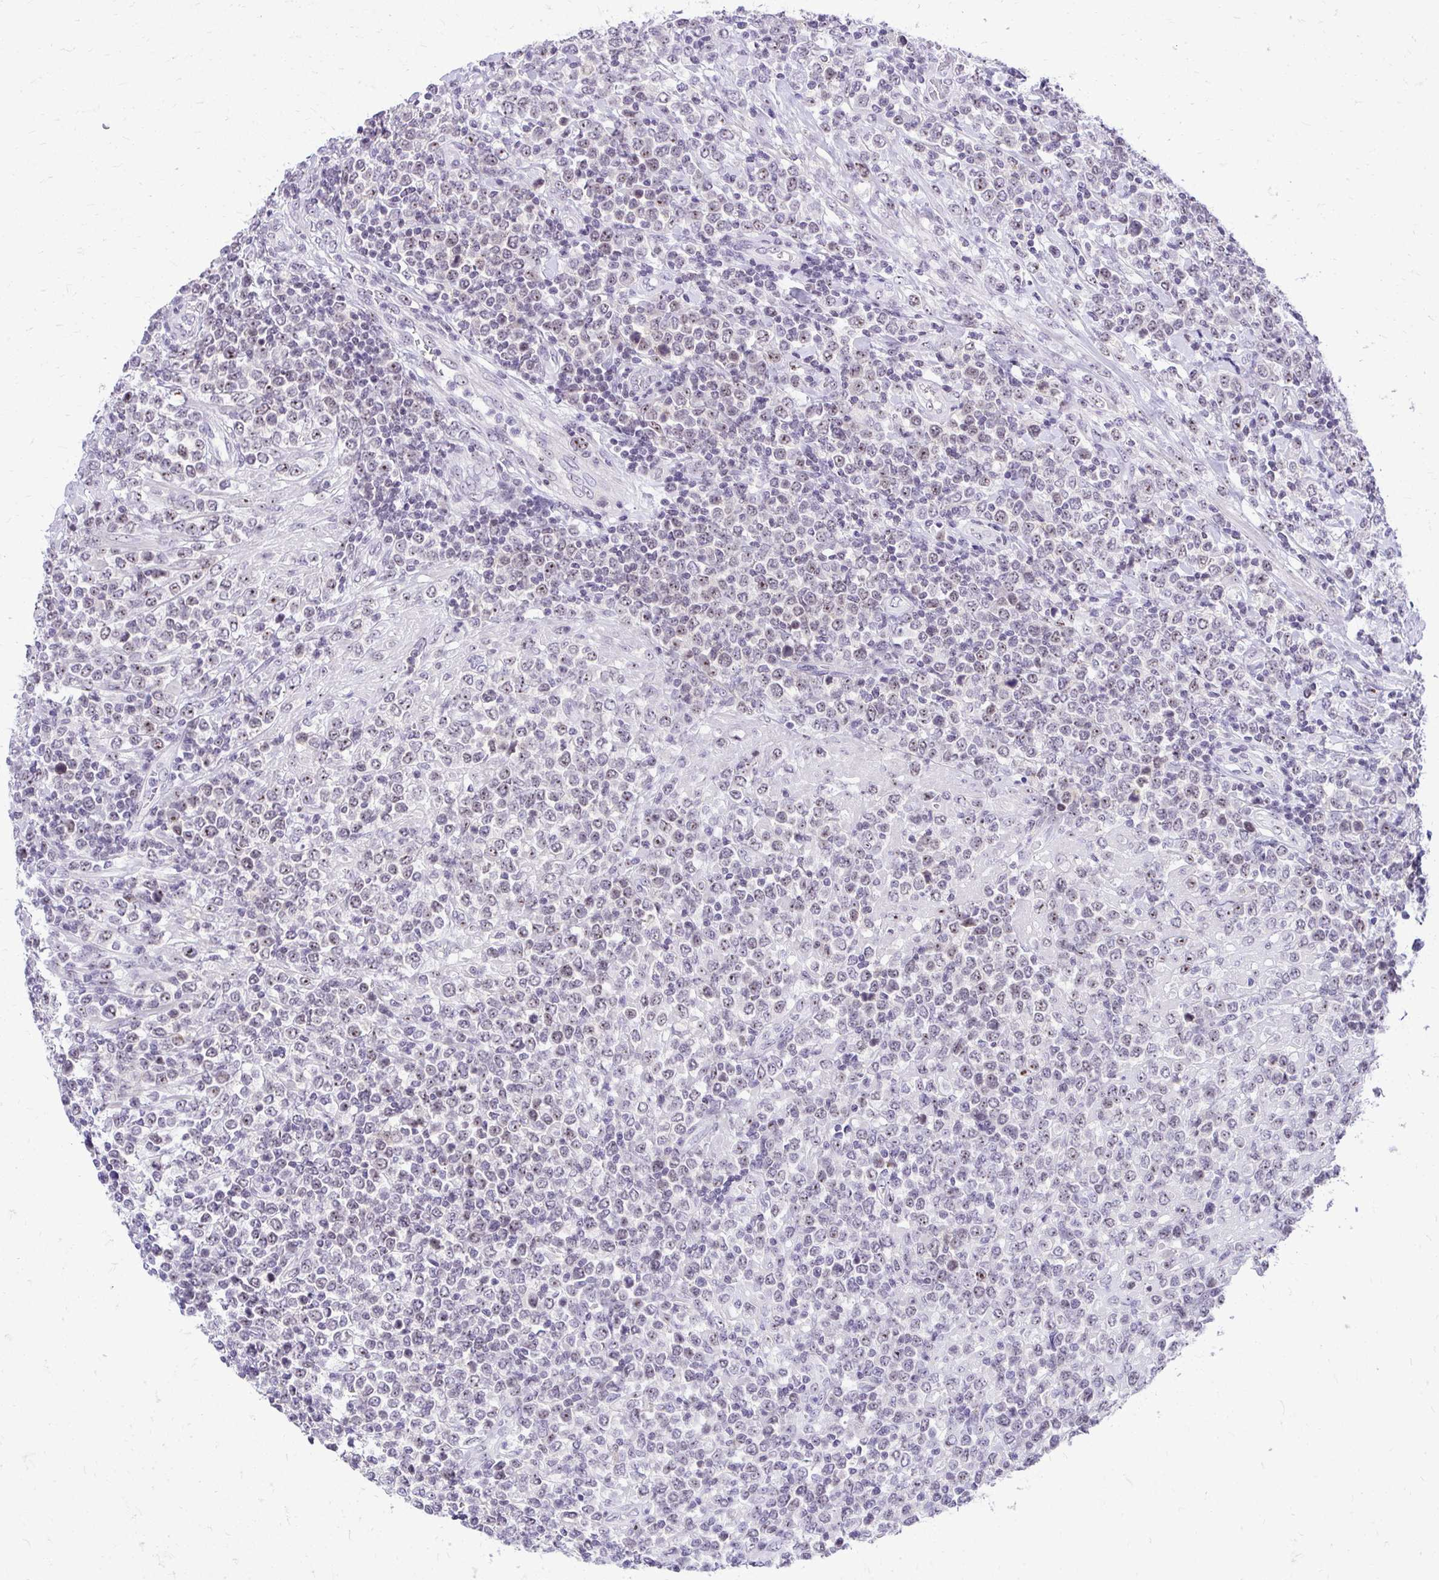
{"staining": {"intensity": "weak", "quantity": "<25%", "location": "nuclear"}, "tissue": "lymphoma", "cell_type": "Tumor cells", "image_type": "cancer", "snomed": [{"axis": "morphology", "description": "Malignant lymphoma, non-Hodgkin's type, High grade"}, {"axis": "topography", "description": "Soft tissue"}], "caption": "Lymphoma stained for a protein using immunohistochemistry (IHC) demonstrates no positivity tumor cells.", "gene": "NIFK", "patient": {"sex": "female", "age": 56}}